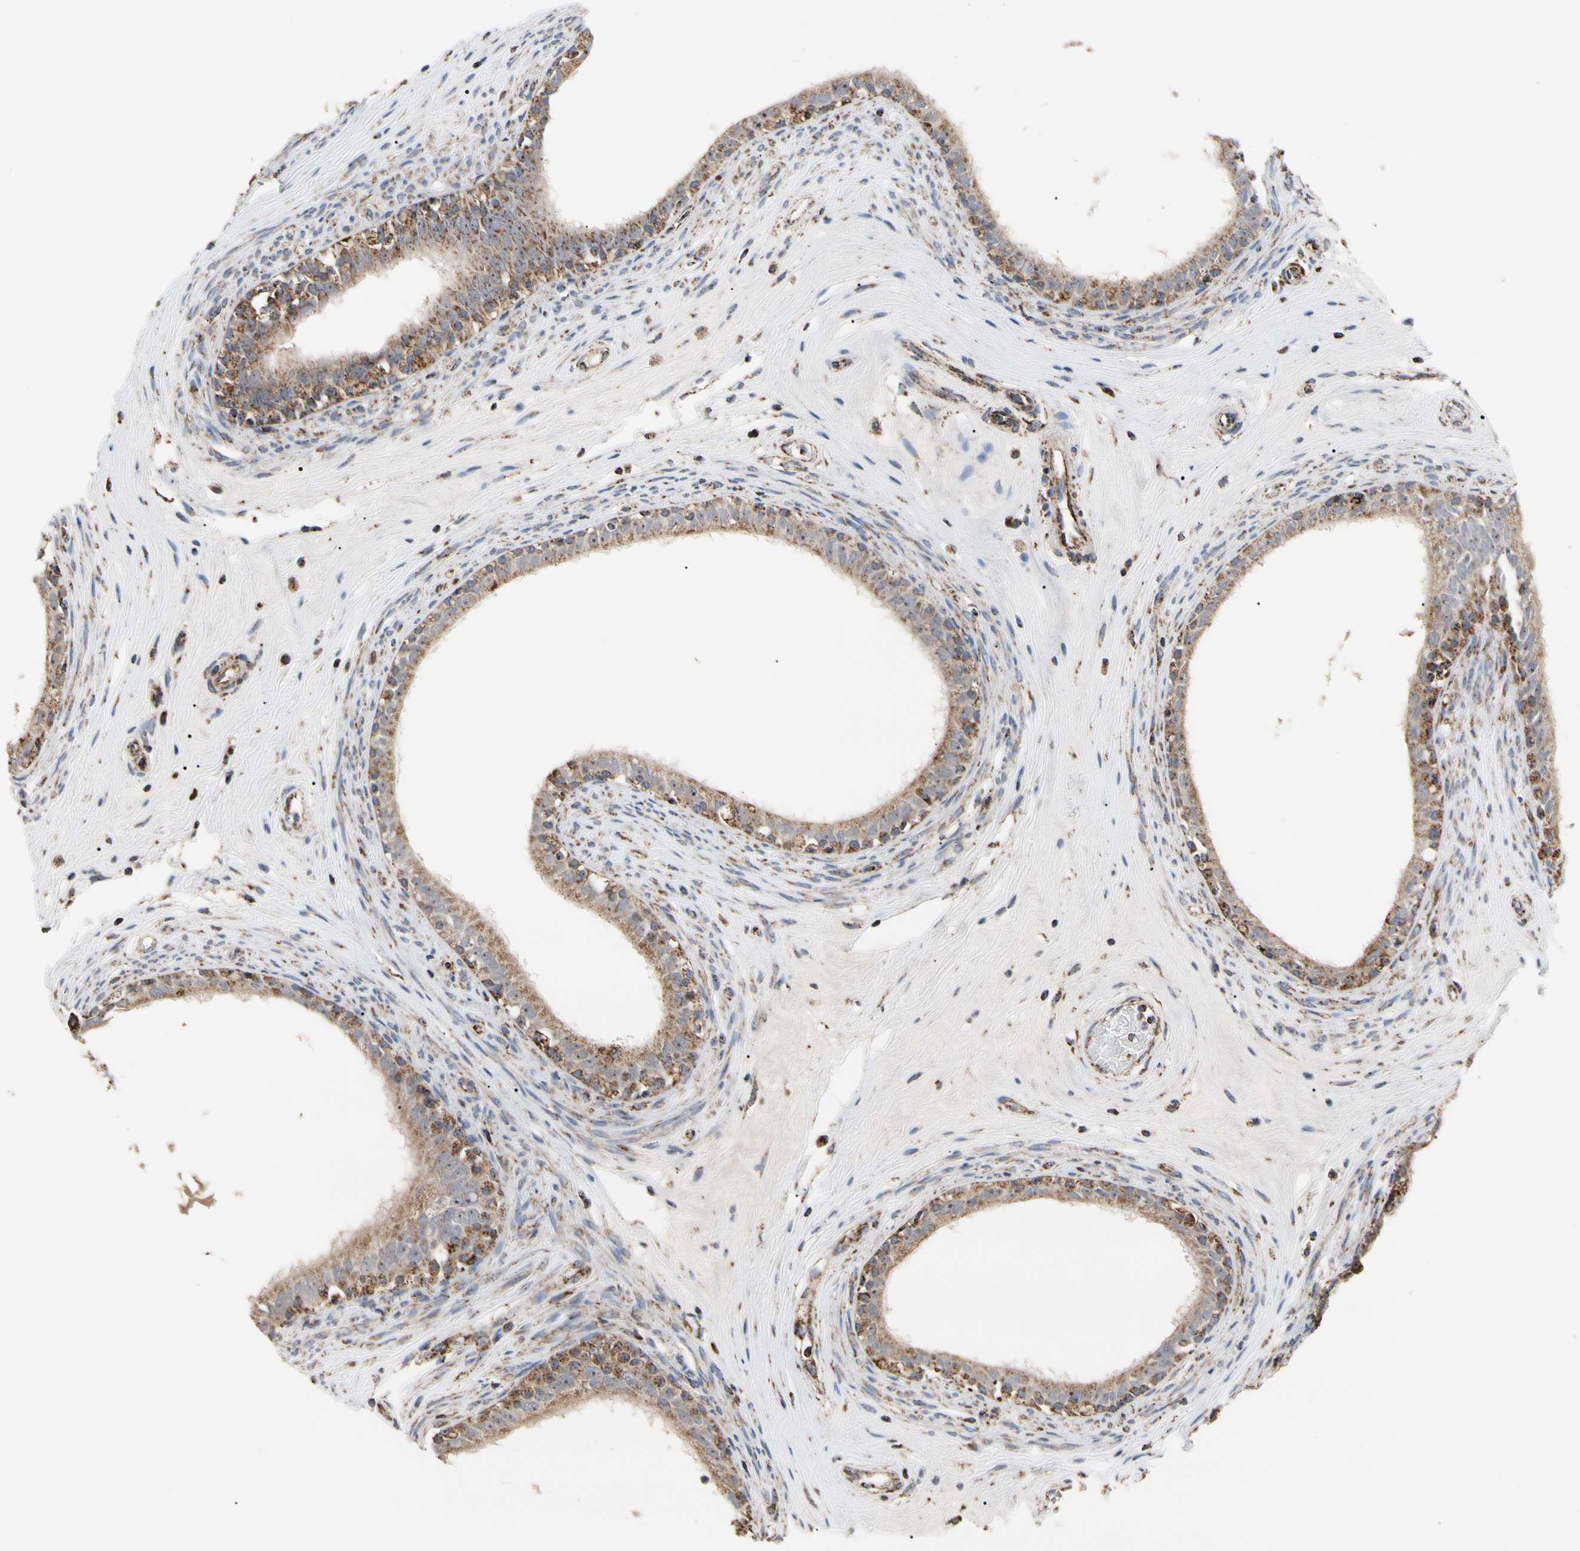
{"staining": {"intensity": "strong", "quantity": ">75%", "location": "cytoplasmic/membranous"}, "tissue": "epididymis", "cell_type": "Glandular cells", "image_type": "normal", "snomed": [{"axis": "morphology", "description": "Normal tissue, NOS"}, {"axis": "morphology", "description": "Inflammation, NOS"}, {"axis": "topography", "description": "Epididymis"}], "caption": "Unremarkable epididymis demonstrates strong cytoplasmic/membranous staining in approximately >75% of glandular cells, visualized by immunohistochemistry.", "gene": "FAM110B", "patient": {"sex": "male", "age": 84}}